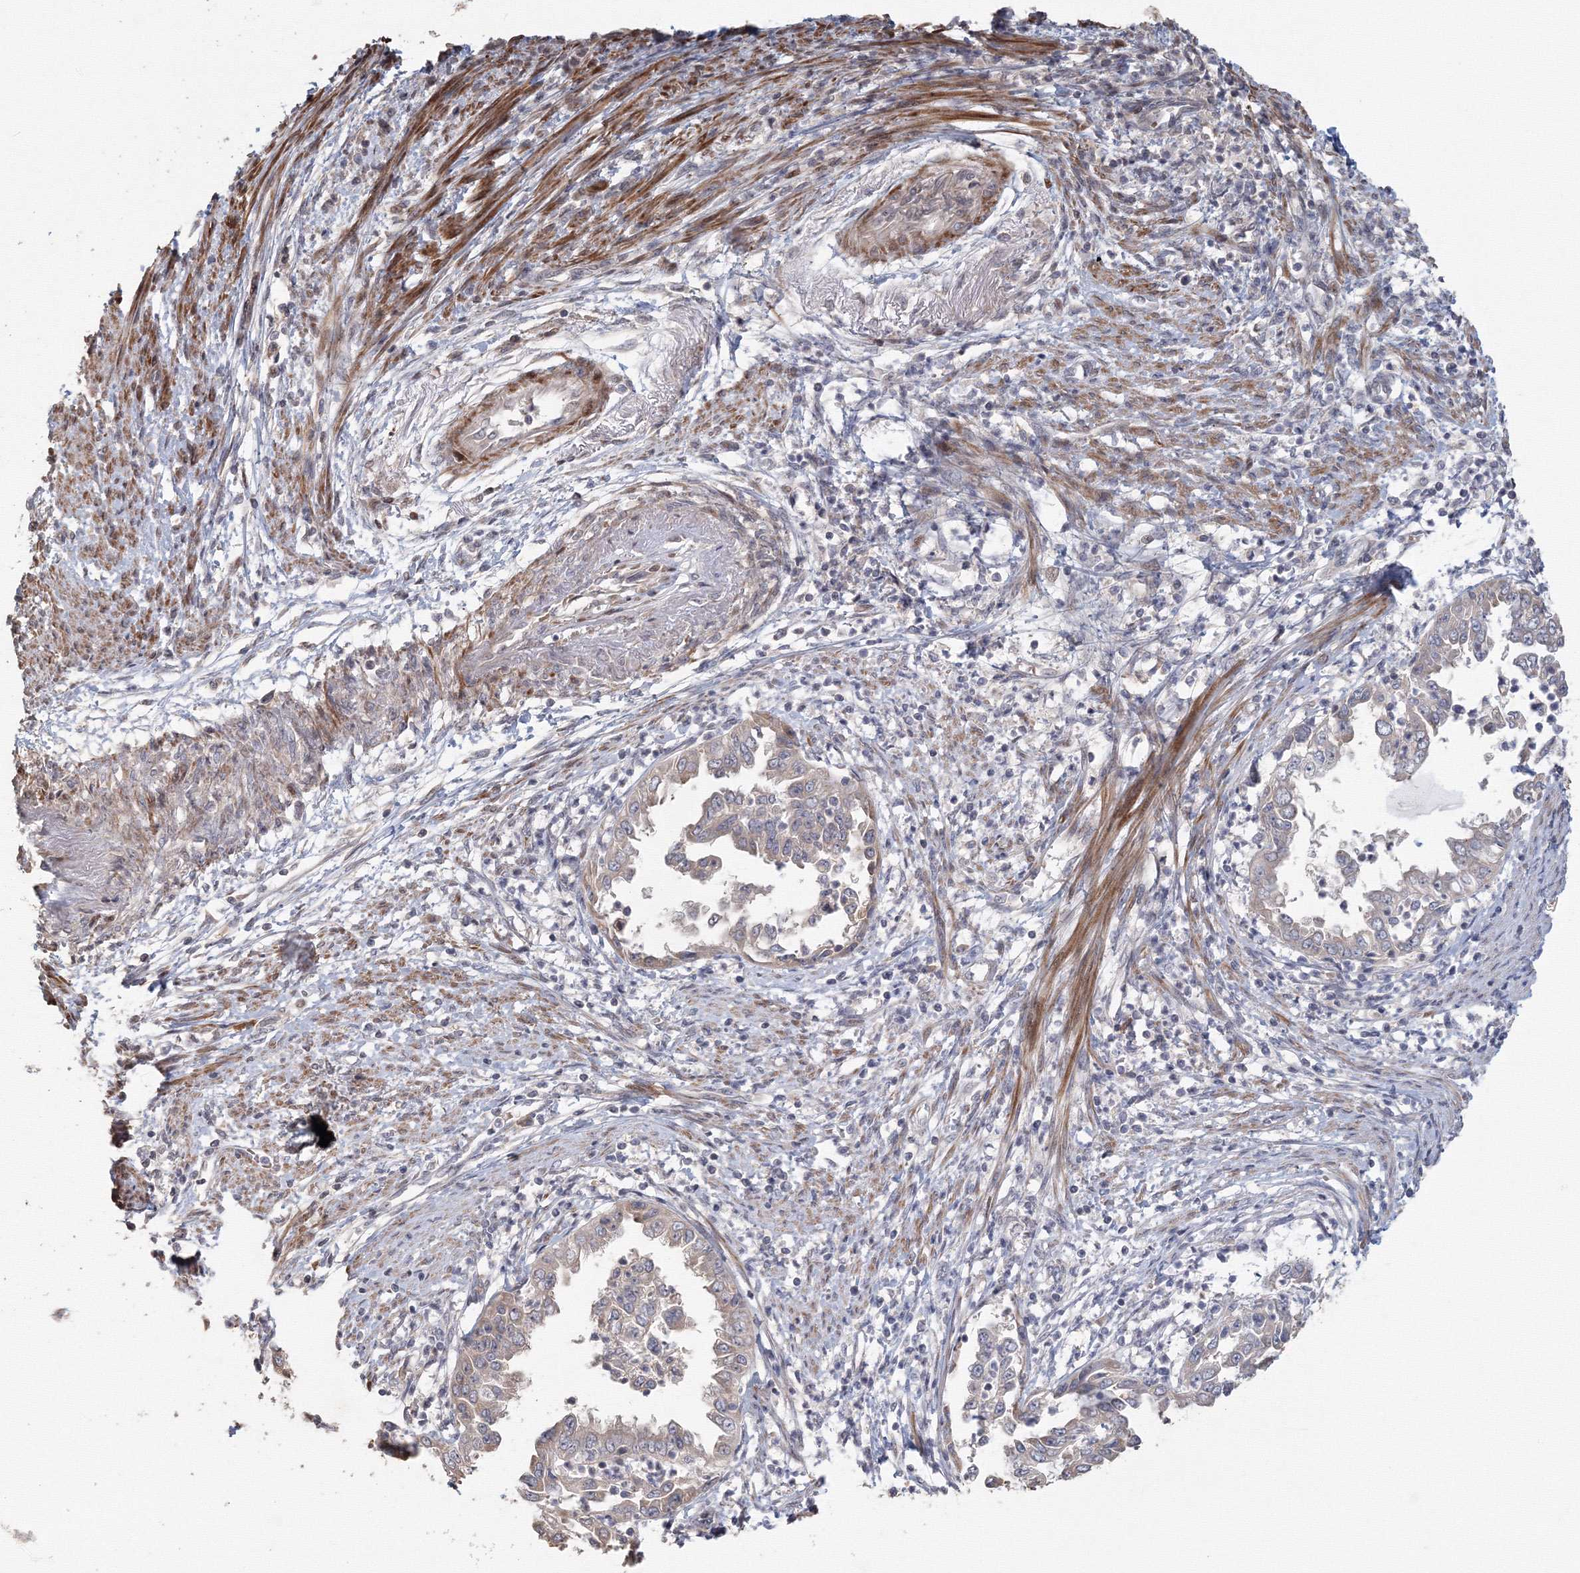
{"staining": {"intensity": "negative", "quantity": "none", "location": "none"}, "tissue": "endometrial cancer", "cell_type": "Tumor cells", "image_type": "cancer", "snomed": [{"axis": "morphology", "description": "Adenocarcinoma, NOS"}, {"axis": "topography", "description": "Endometrium"}], "caption": "Human endometrial cancer (adenocarcinoma) stained for a protein using immunohistochemistry exhibits no expression in tumor cells.", "gene": "TACC2", "patient": {"sex": "female", "age": 85}}